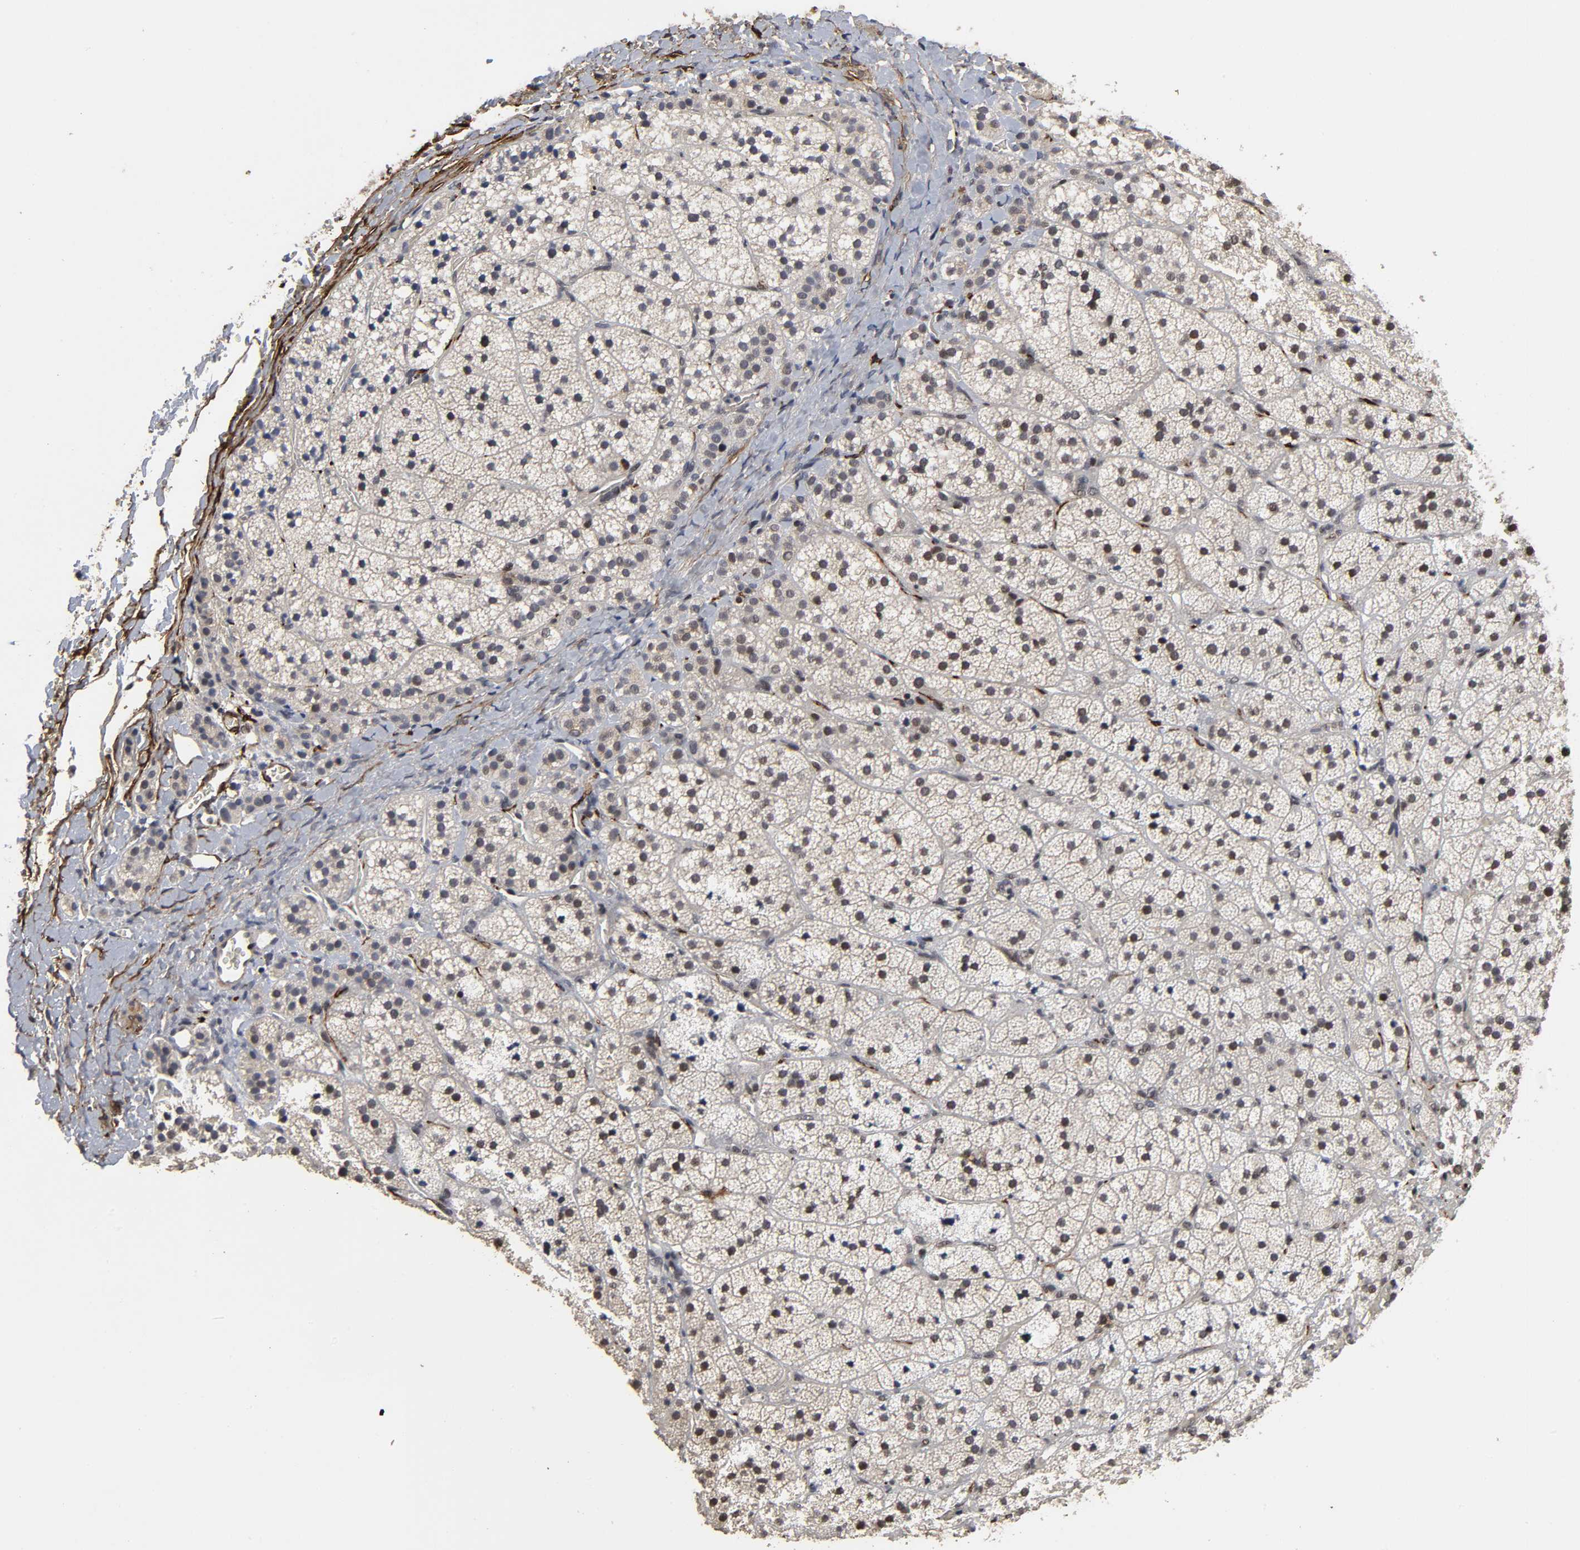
{"staining": {"intensity": "weak", "quantity": "25%-75%", "location": "cytoplasmic/membranous,nuclear"}, "tissue": "adrenal gland", "cell_type": "Glandular cells", "image_type": "normal", "snomed": [{"axis": "morphology", "description": "Normal tissue, NOS"}, {"axis": "topography", "description": "Adrenal gland"}], "caption": "Glandular cells exhibit low levels of weak cytoplasmic/membranous,nuclear positivity in about 25%-75% of cells in benign human adrenal gland.", "gene": "AHNAK2", "patient": {"sex": "female", "age": 44}}